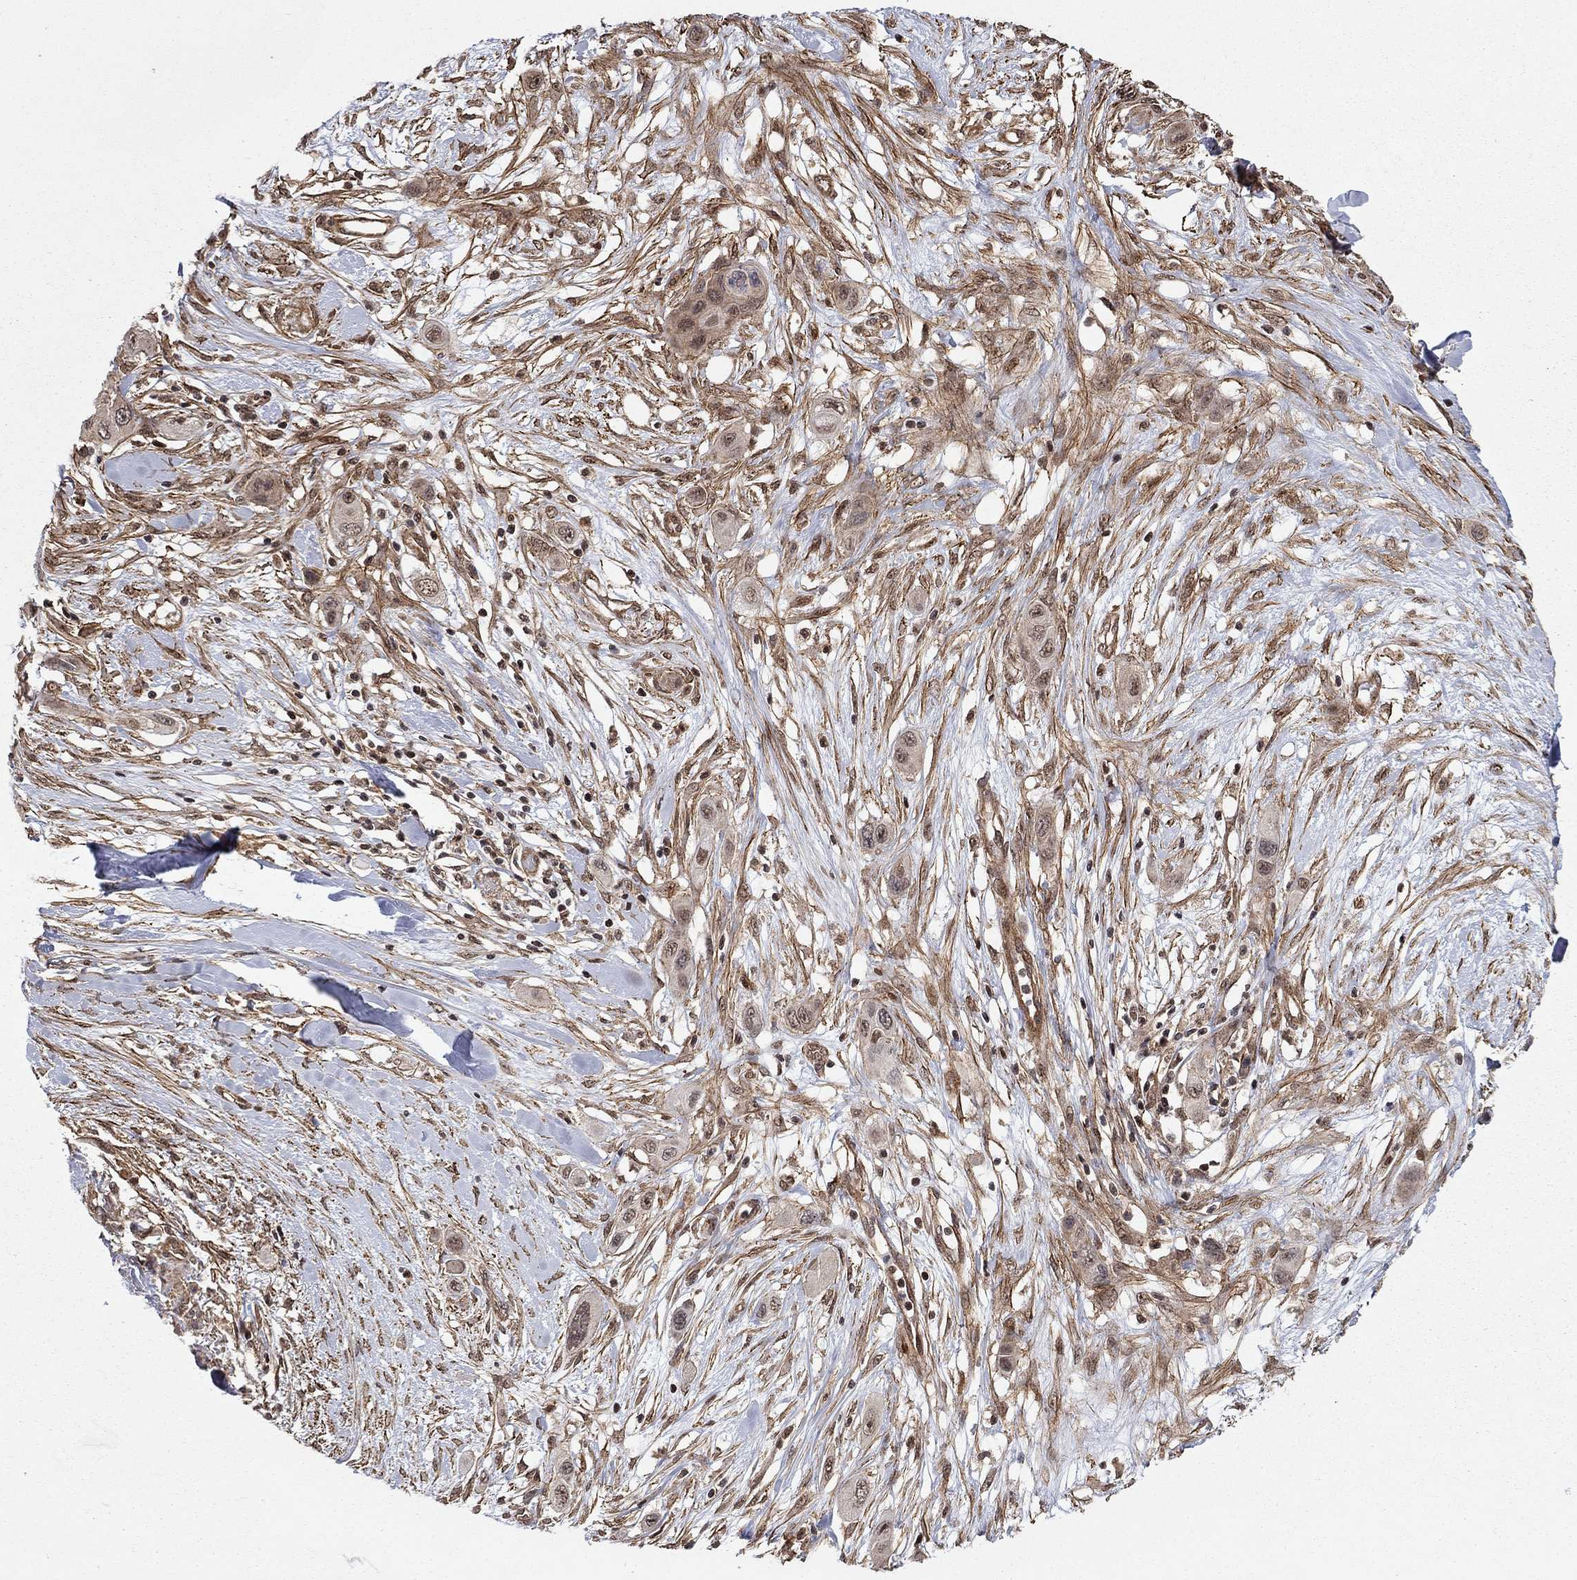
{"staining": {"intensity": "weak", "quantity": "25%-75%", "location": "cytoplasmic/membranous"}, "tissue": "skin cancer", "cell_type": "Tumor cells", "image_type": "cancer", "snomed": [{"axis": "morphology", "description": "Squamous cell carcinoma, NOS"}, {"axis": "topography", "description": "Skin"}], "caption": "Immunohistochemical staining of skin squamous cell carcinoma shows low levels of weak cytoplasmic/membranous staining in approximately 25%-75% of tumor cells. (IHC, brightfield microscopy, high magnification).", "gene": "TDP1", "patient": {"sex": "male", "age": 79}}